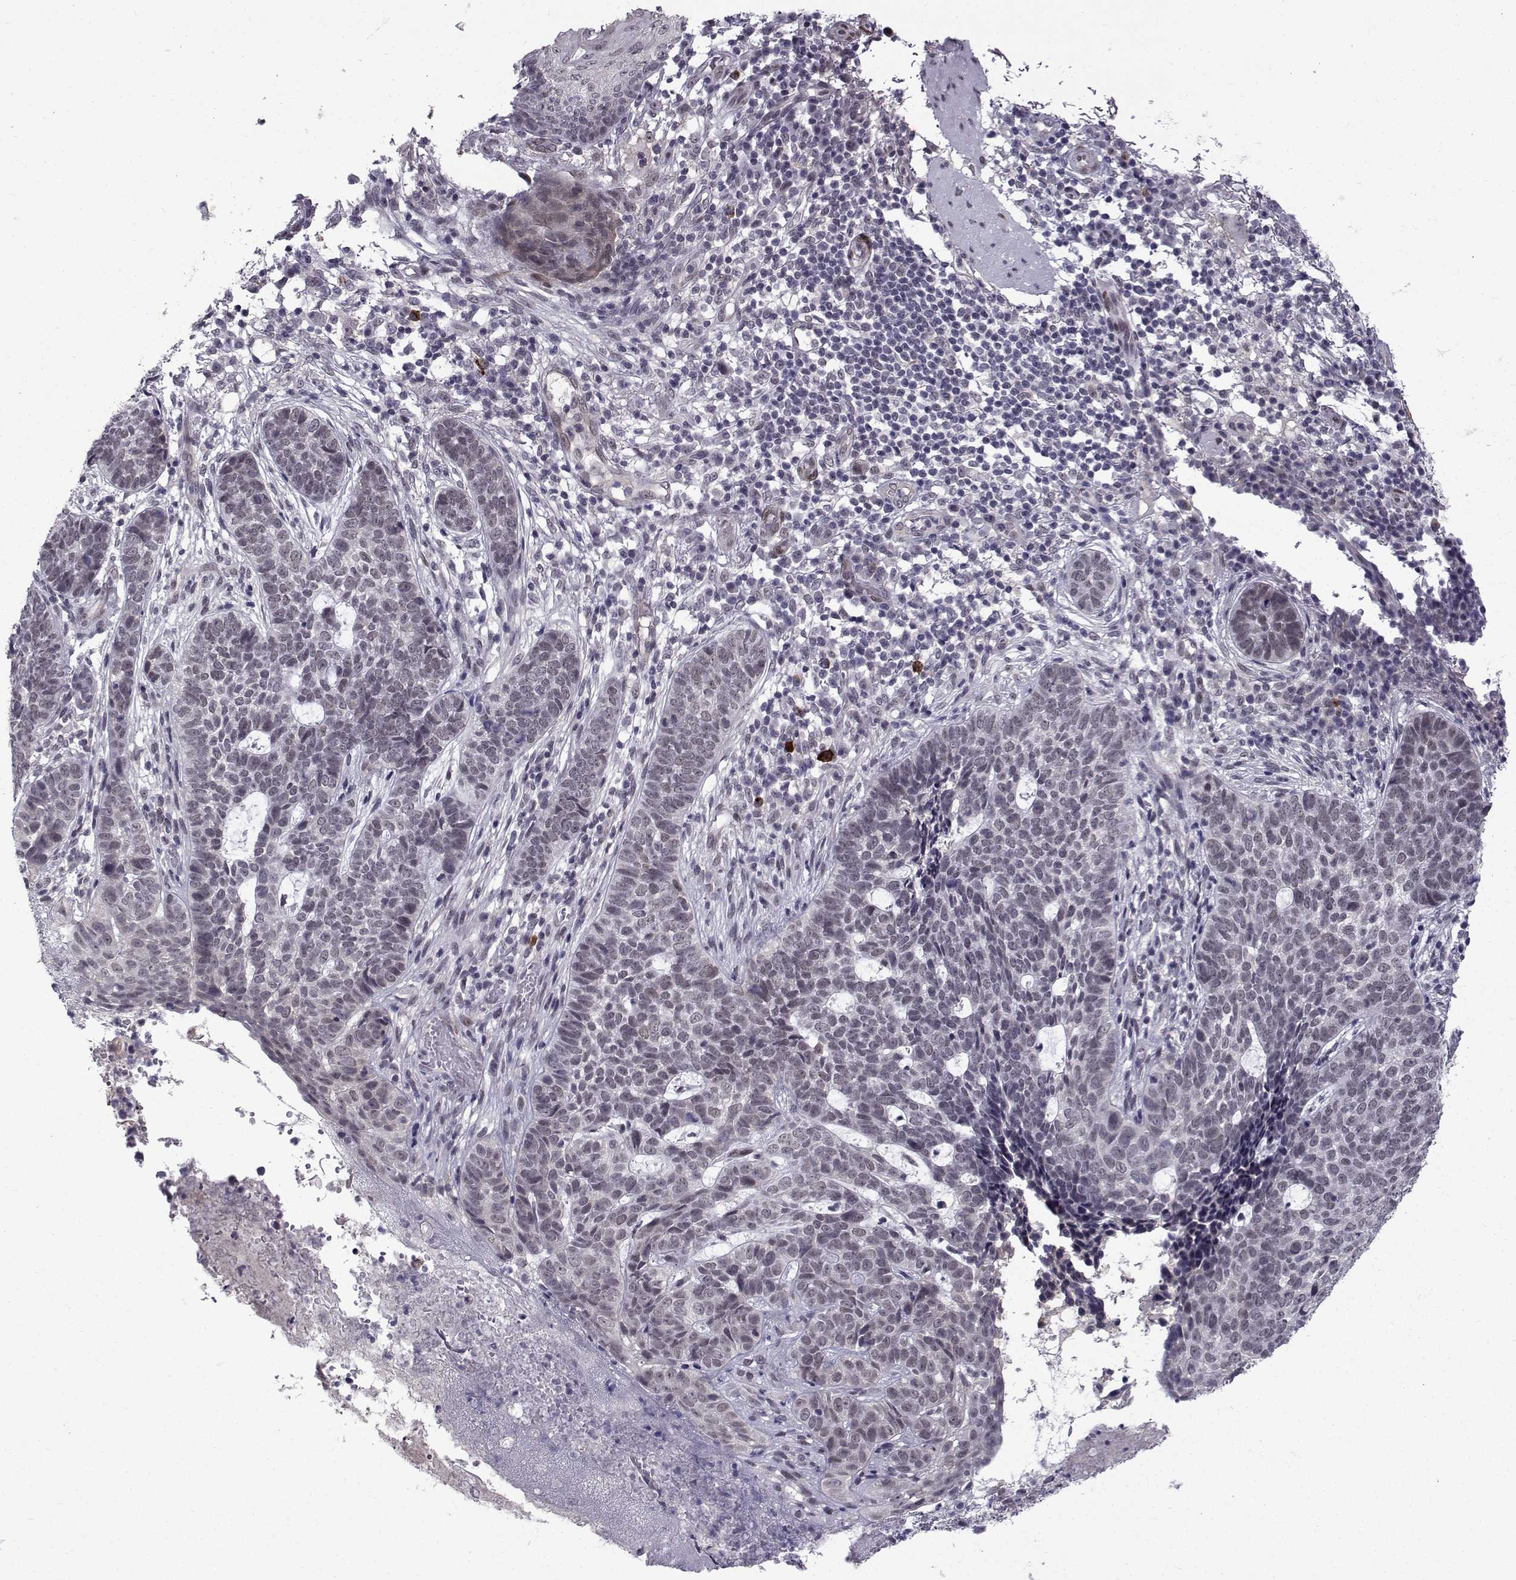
{"staining": {"intensity": "weak", "quantity": "<25%", "location": "nuclear"}, "tissue": "skin cancer", "cell_type": "Tumor cells", "image_type": "cancer", "snomed": [{"axis": "morphology", "description": "Basal cell carcinoma"}, {"axis": "topography", "description": "Skin"}], "caption": "DAB (3,3'-diaminobenzidine) immunohistochemical staining of human basal cell carcinoma (skin) displays no significant expression in tumor cells. Brightfield microscopy of immunohistochemistry stained with DAB (3,3'-diaminobenzidine) (brown) and hematoxylin (blue), captured at high magnification.", "gene": "RBM24", "patient": {"sex": "female", "age": 69}}